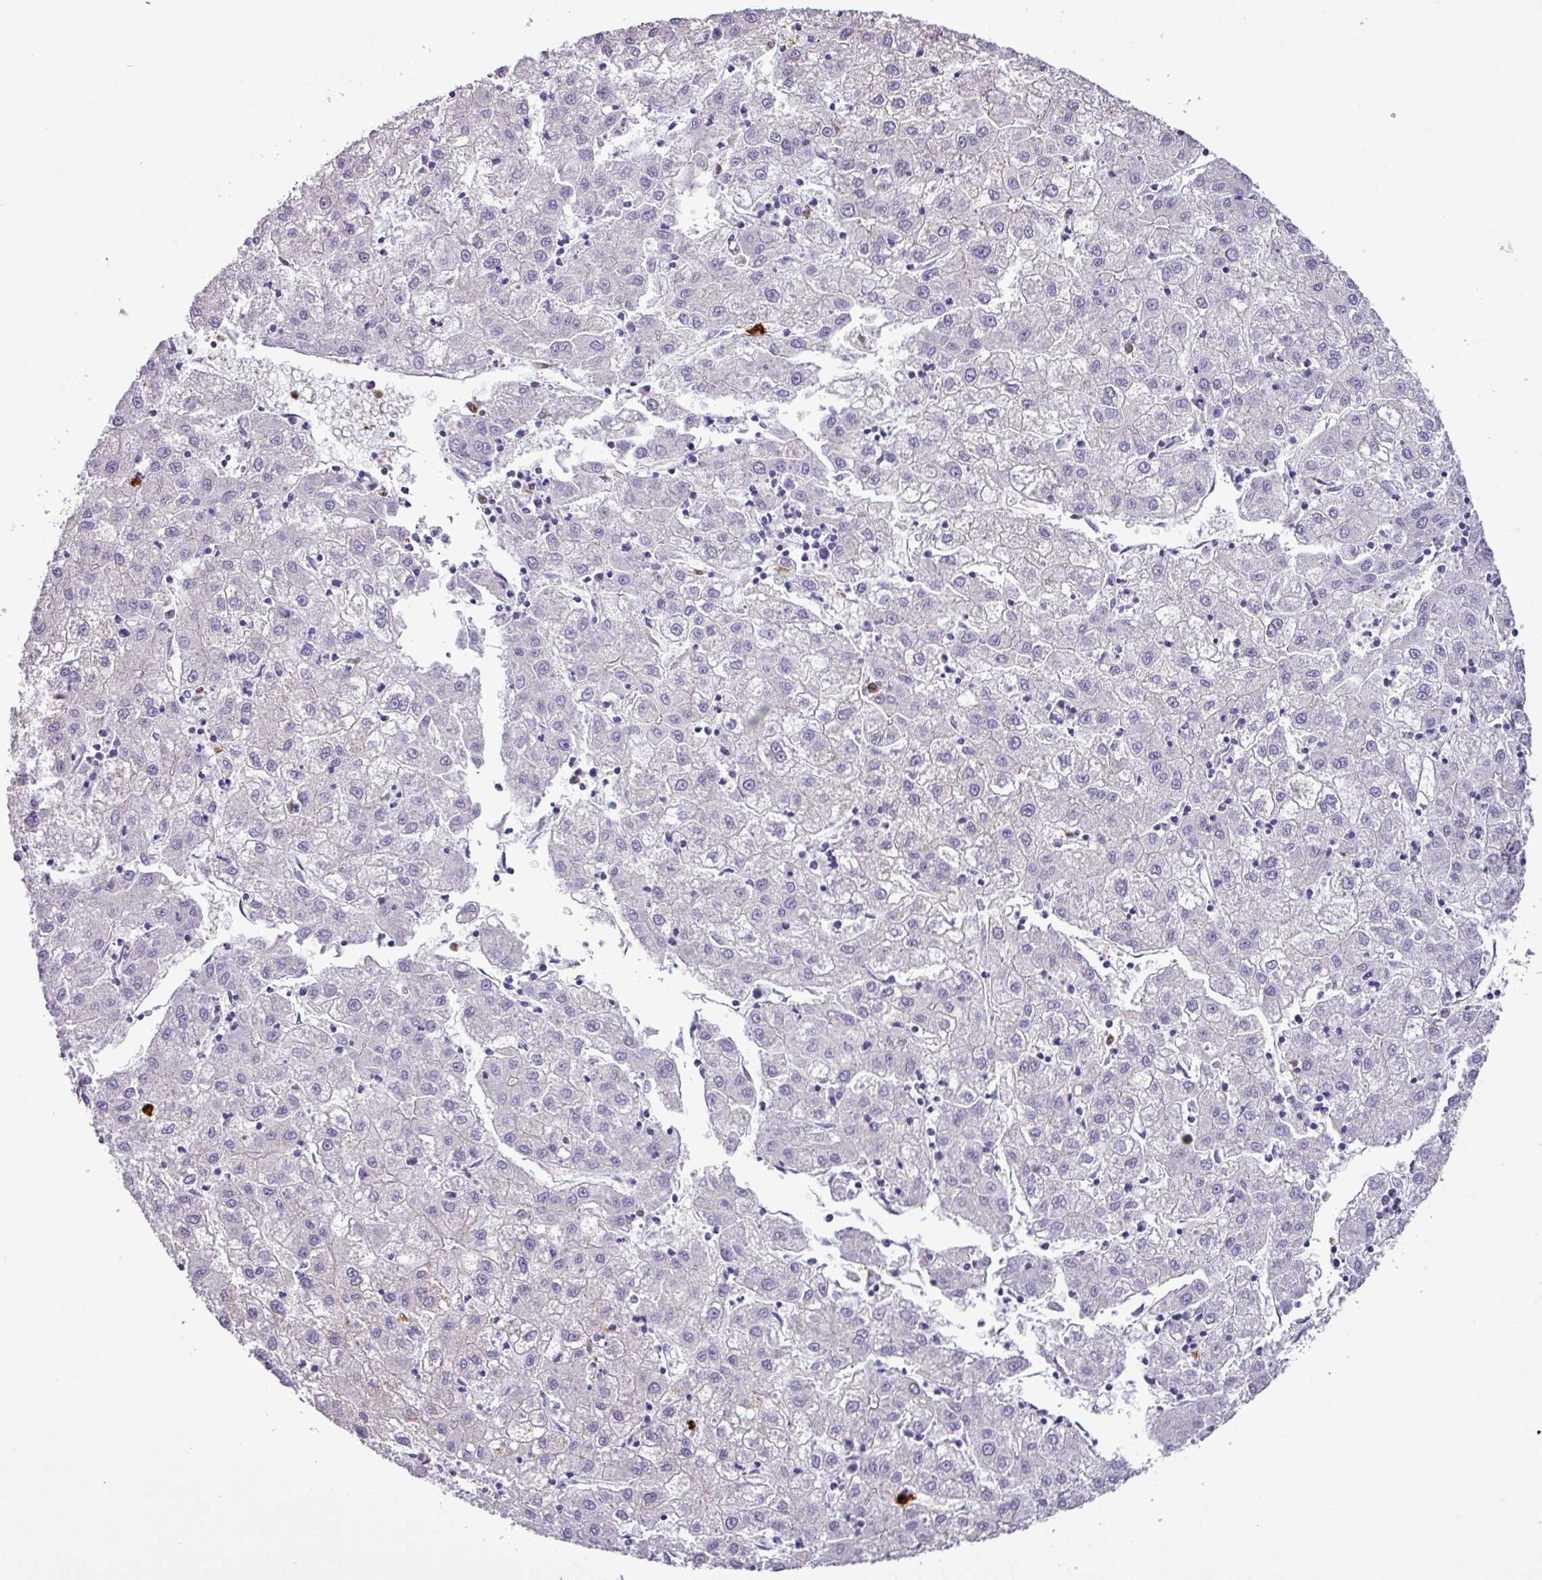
{"staining": {"intensity": "negative", "quantity": "none", "location": "none"}, "tissue": "liver cancer", "cell_type": "Tumor cells", "image_type": "cancer", "snomed": [{"axis": "morphology", "description": "Carcinoma, Hepatocellular, NOS"}, {"axis": "topography", "description": "Liver"}], "caption": "Immunohistochemical staining of liver cancer displays no significant staining in tumor cells.", "gene": "MGAT4B", "patient": {"sex": "male", "age": 72}}